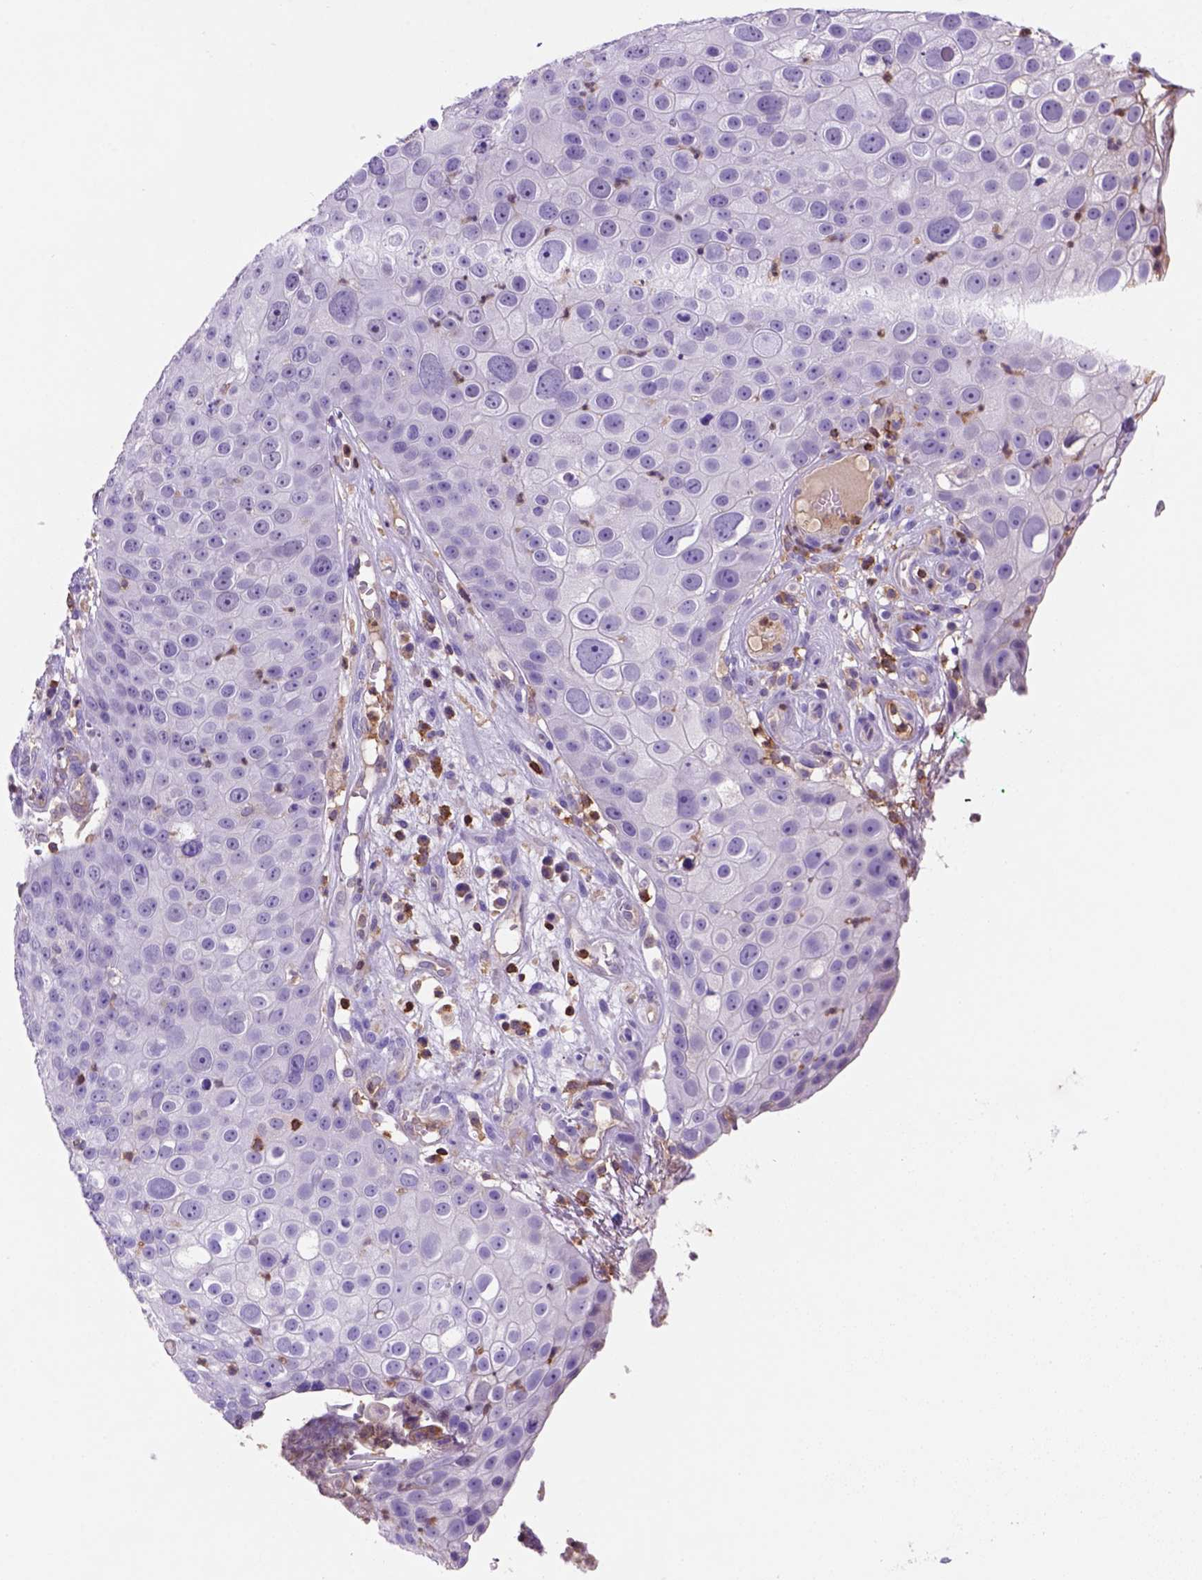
{"staining": {"intensity": "negative", "quantity": "none", "location": "none"}, "tissue": "skin cancer", "cell_type": "Tumor cells", "image_type": "cancer", "snomed": [{"axis": "morphology", "description": "Squamous cell carcinoma, NOS"}, {"axis": "topography", "description": "Skin"}], "caption": "High power microscopy image of an immunohistochemistry (IHC) image of skin cancer, revealing no significant staining in tumor cells.", "gene": "INPP5D", "patient": {"sex": "male", "age": 71}}